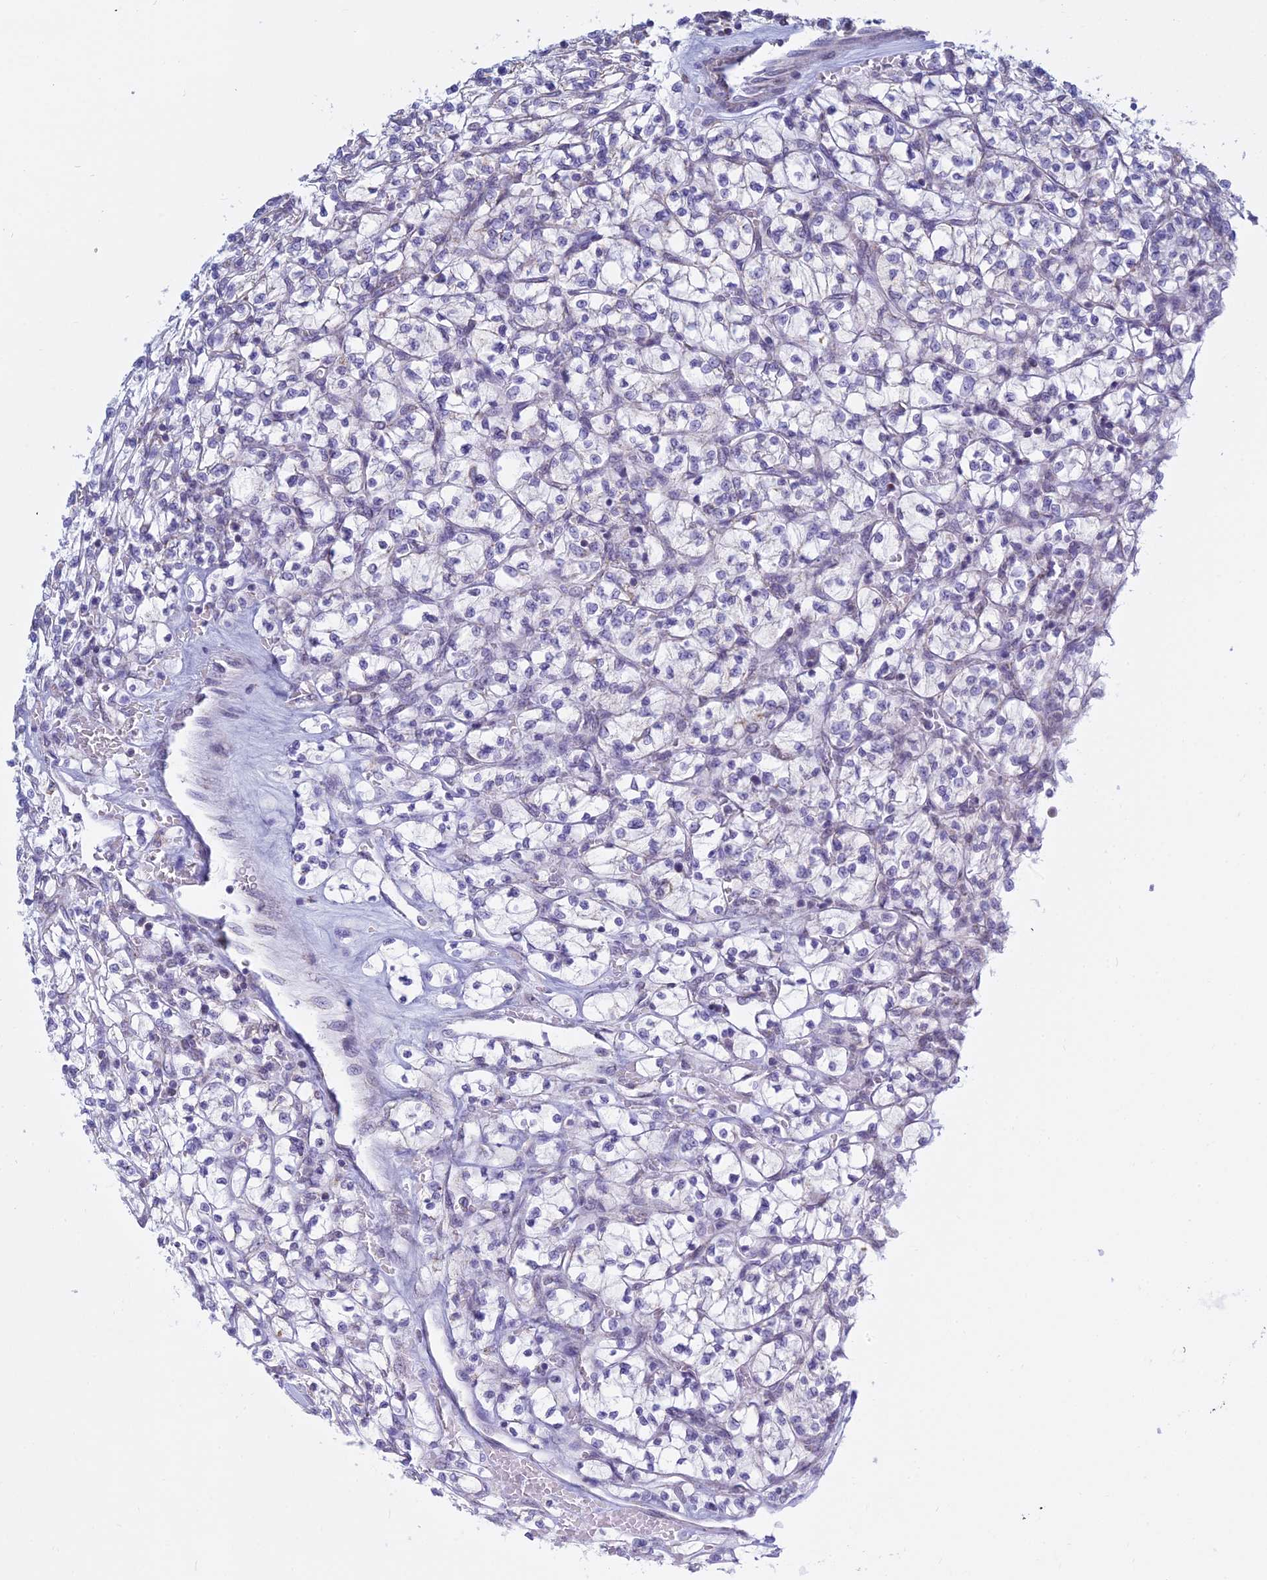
{"staining": {"intensity": "negative", "quantity": "none", "location": "none"}, "tissue": "renal cancer", "cell_type": "Tumor cells", "image_type": "cancer", "snomed": [{"axis": "morphology", "description": "Adenocarcinoma, NOS"}, {"axis": "topography", "description": "Kidney"}], "caption": "Immunohistochemistry (IHC) photomicrograph of neoplastic tissue: renal adenocarcinoma stained with DAB (3,3'-diaminobenzidine) reveals no significant protein positivity in tumor cells.", "gene": "KLF14", "patient": {"sex": "female", "age": 64}}